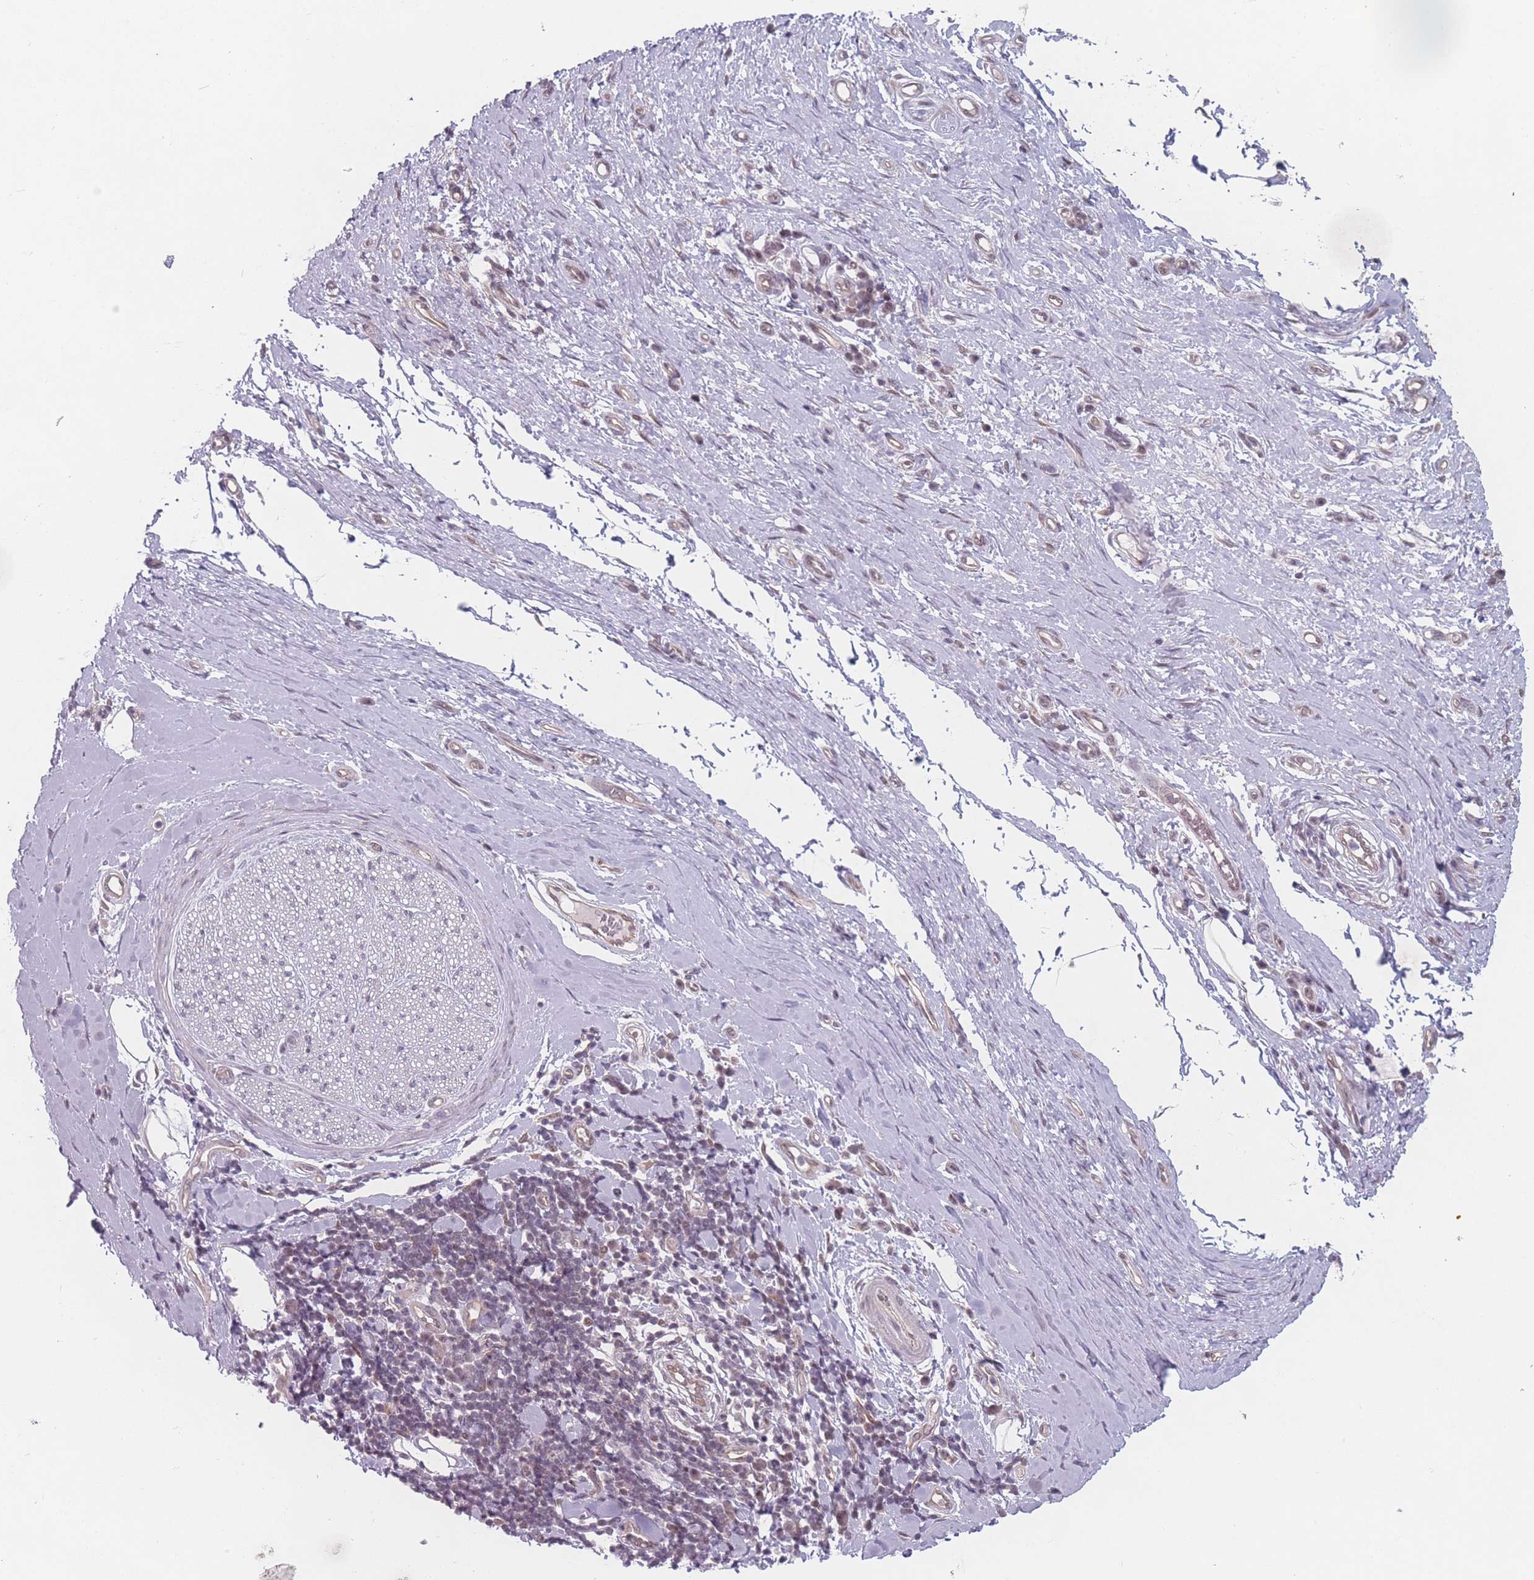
{"staining": {"intensity": "weak", "quantity": "<25%", "location": "nuclear"}, "tissue": "adipose tissue", "cell_type": "Adipocytes", "image_type": "normal", "snomed": [{"axis": "morphology", "description": "Normal tissue, NOS"}, {"axis": "morphology", "description": "Adenocarcinoma, NOS"}, {"axis": "topography", "description": "Esophagus"}, {"axis": "topography", "description": "Stomach, upper"}, {"axis": "topography", "description": "Peripheral nerve tissue"}], "caption": "Immunohistochemistry micrograph of normal human adipose tissue stained for a protein (brown), which exhibits no staining in adipocytes. (DAB IHC with hematoxylin counter stain).", "gene": "ZC3H14", "patient": {"sex": "male", "age": 62}}